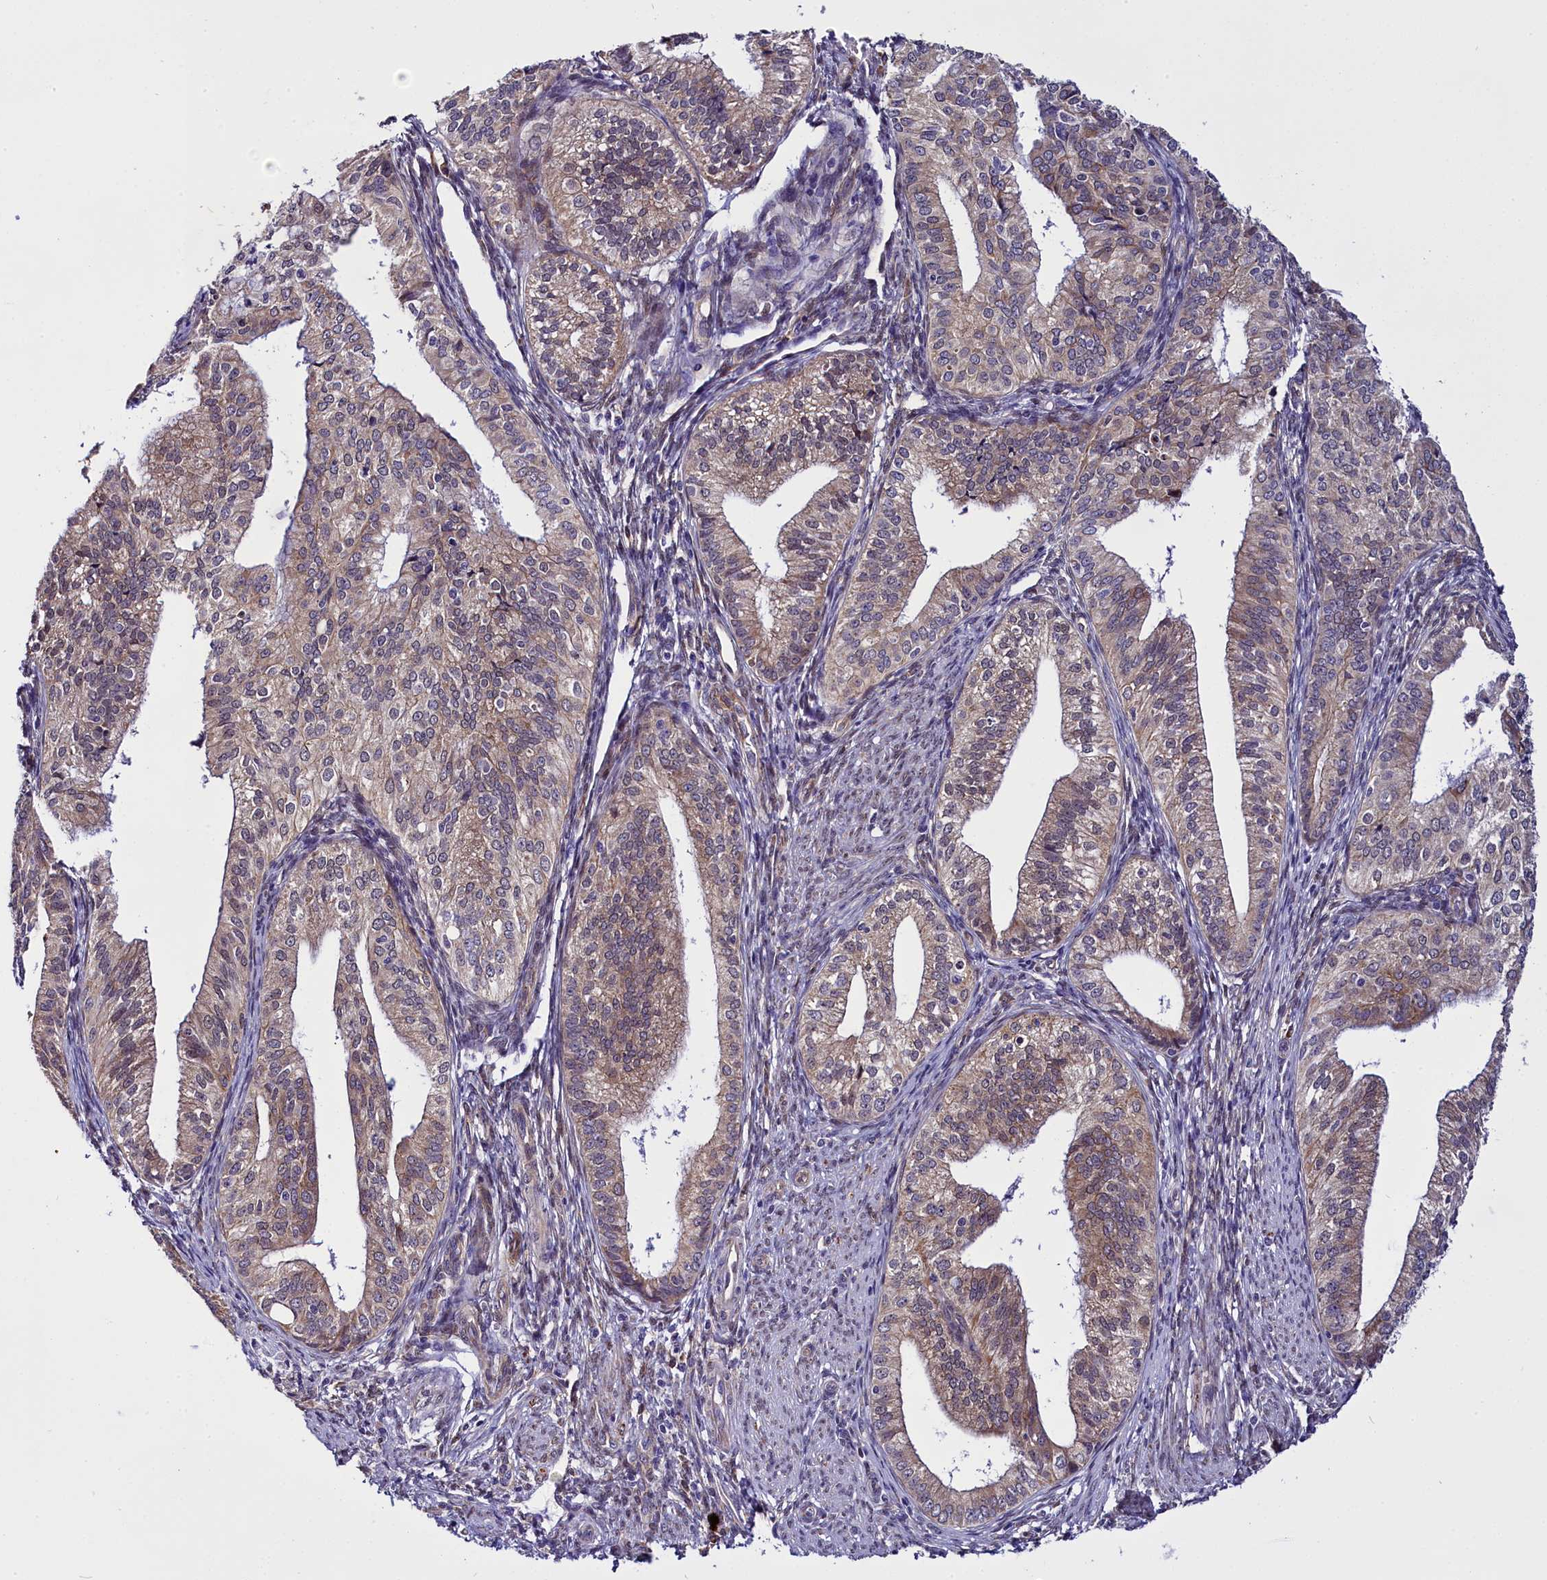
{"staining": {"intensity": "weak", "quantity": ">75%", "location": "cytoplasmic/membranous,nuclear"}, "tissue": "endometrial cancer", "cell_type": "Tumor cells", "image_type": "cancer", "snomed": [{"axis": "morphology", "description": "Adenocarcinoma, NOS"}, {"axis": "topography", "description": "Endometrium"}], "caption": "Protein staining of endometrial adenocarcinoma tissue exhibits weak cytoplasmic/membranous and nuclear positivity in about >75% of tumor cells. The staining was performed using DAB to visualize the protein expression in brown, while the nuclei were stained in blue with hematoxylin (Magnification: 20x).", "gene": "UACA", "patient": {"sex": "female", "age": 50}}